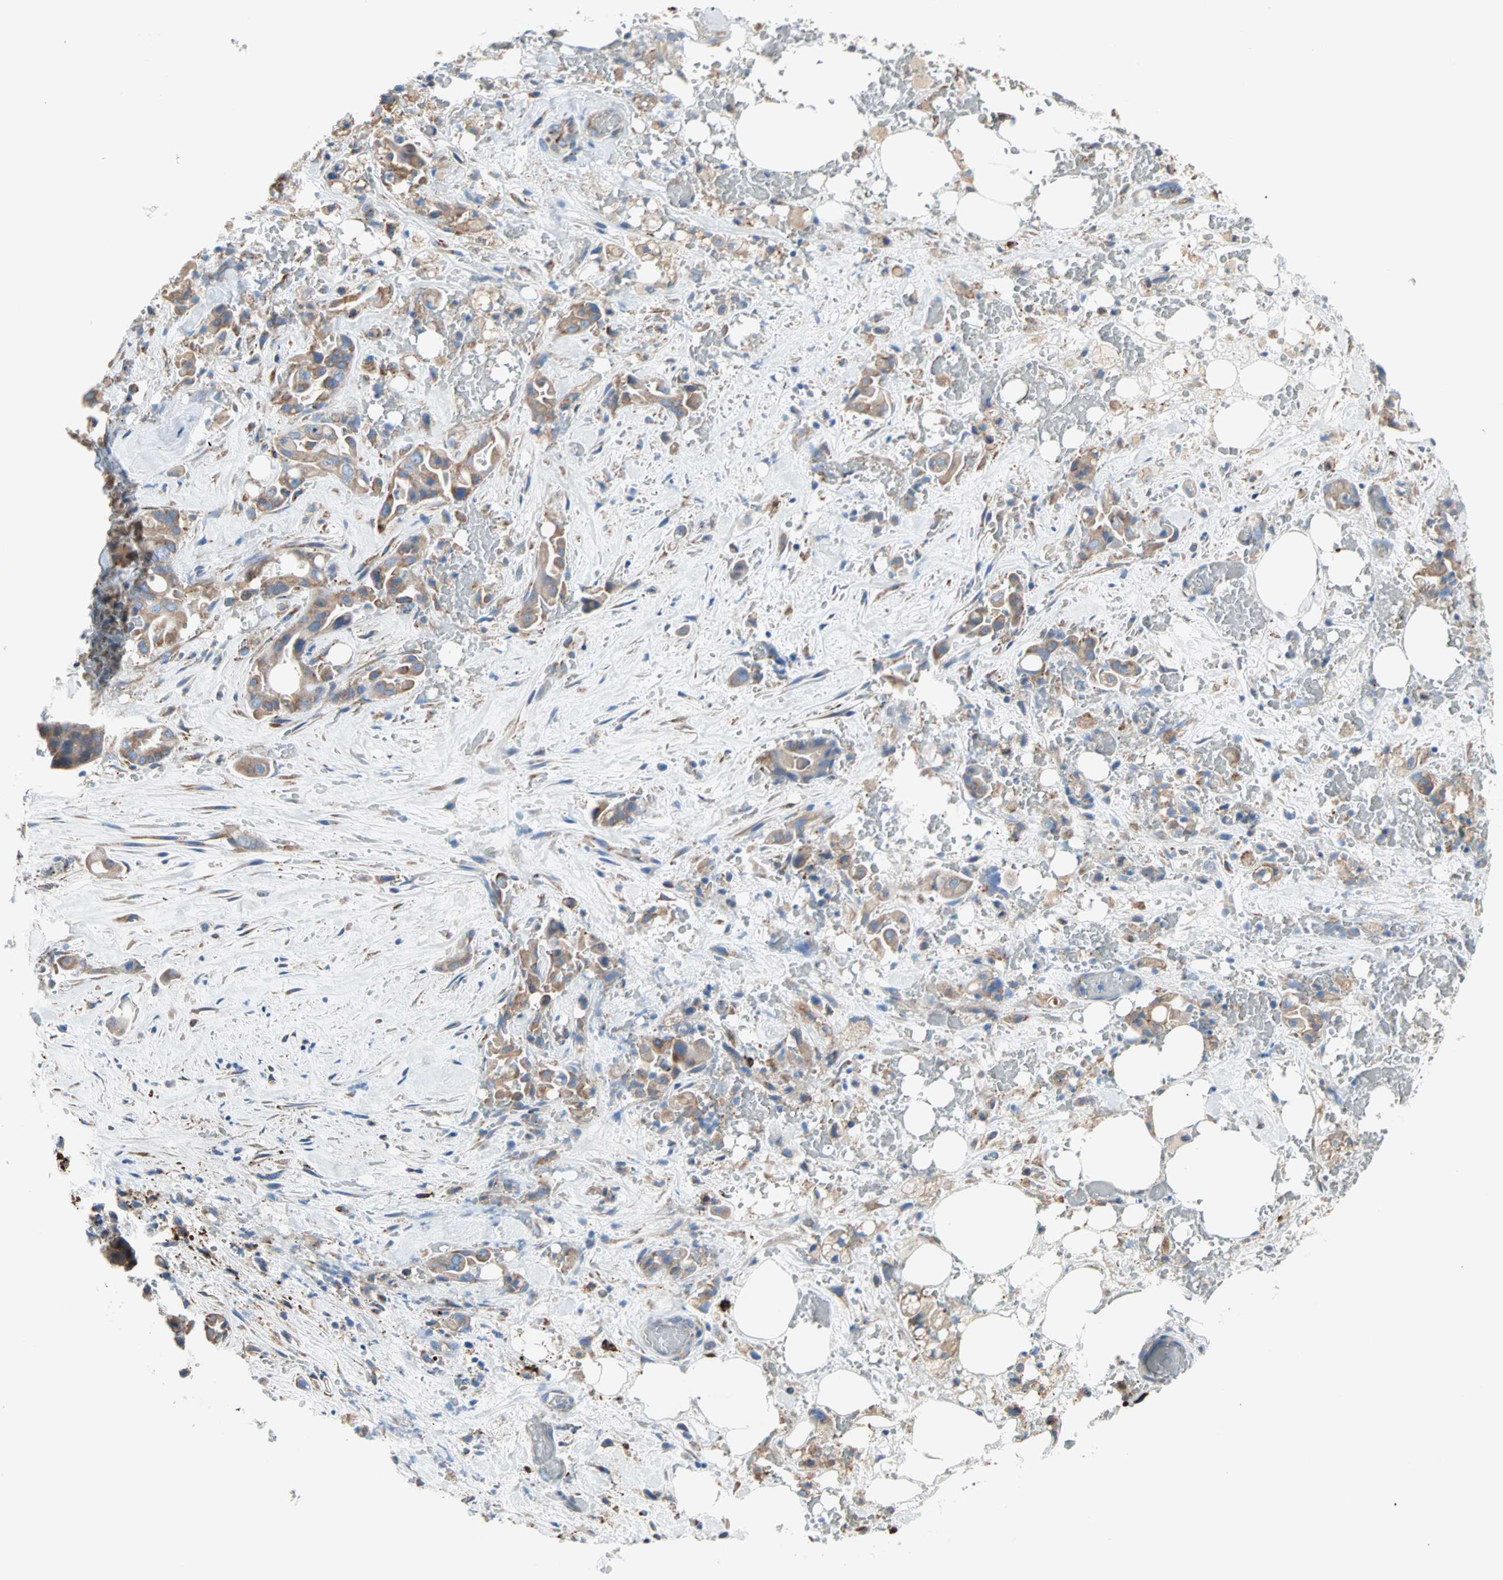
{"staining": {"intensity": "moderate", "quantity": ">75%", "location": "cytoplasmic/membranous"}, "tissue": "liver cancer", "cell_type": "Tumor cells", "image_type": "cancer", "snomed": [{"axis": "morphology", "description": "Cholangiocarcinoma"}, {"axis": "topography", "description": "Liver"}], "caption": "Protein expression analysis of liver cancer (cholangiocarcinoma) demonstrates moderate cytoplasmic/membranous expression in about >75% of tumor cells. The staining was performed using DAB to visualize the protein expression in brown, while the nuclei were stained in blue with hematoxylin (Magnification: 20x).", "gene": "PLCXD1", "patient": {"sex": "female", "age": 68}}